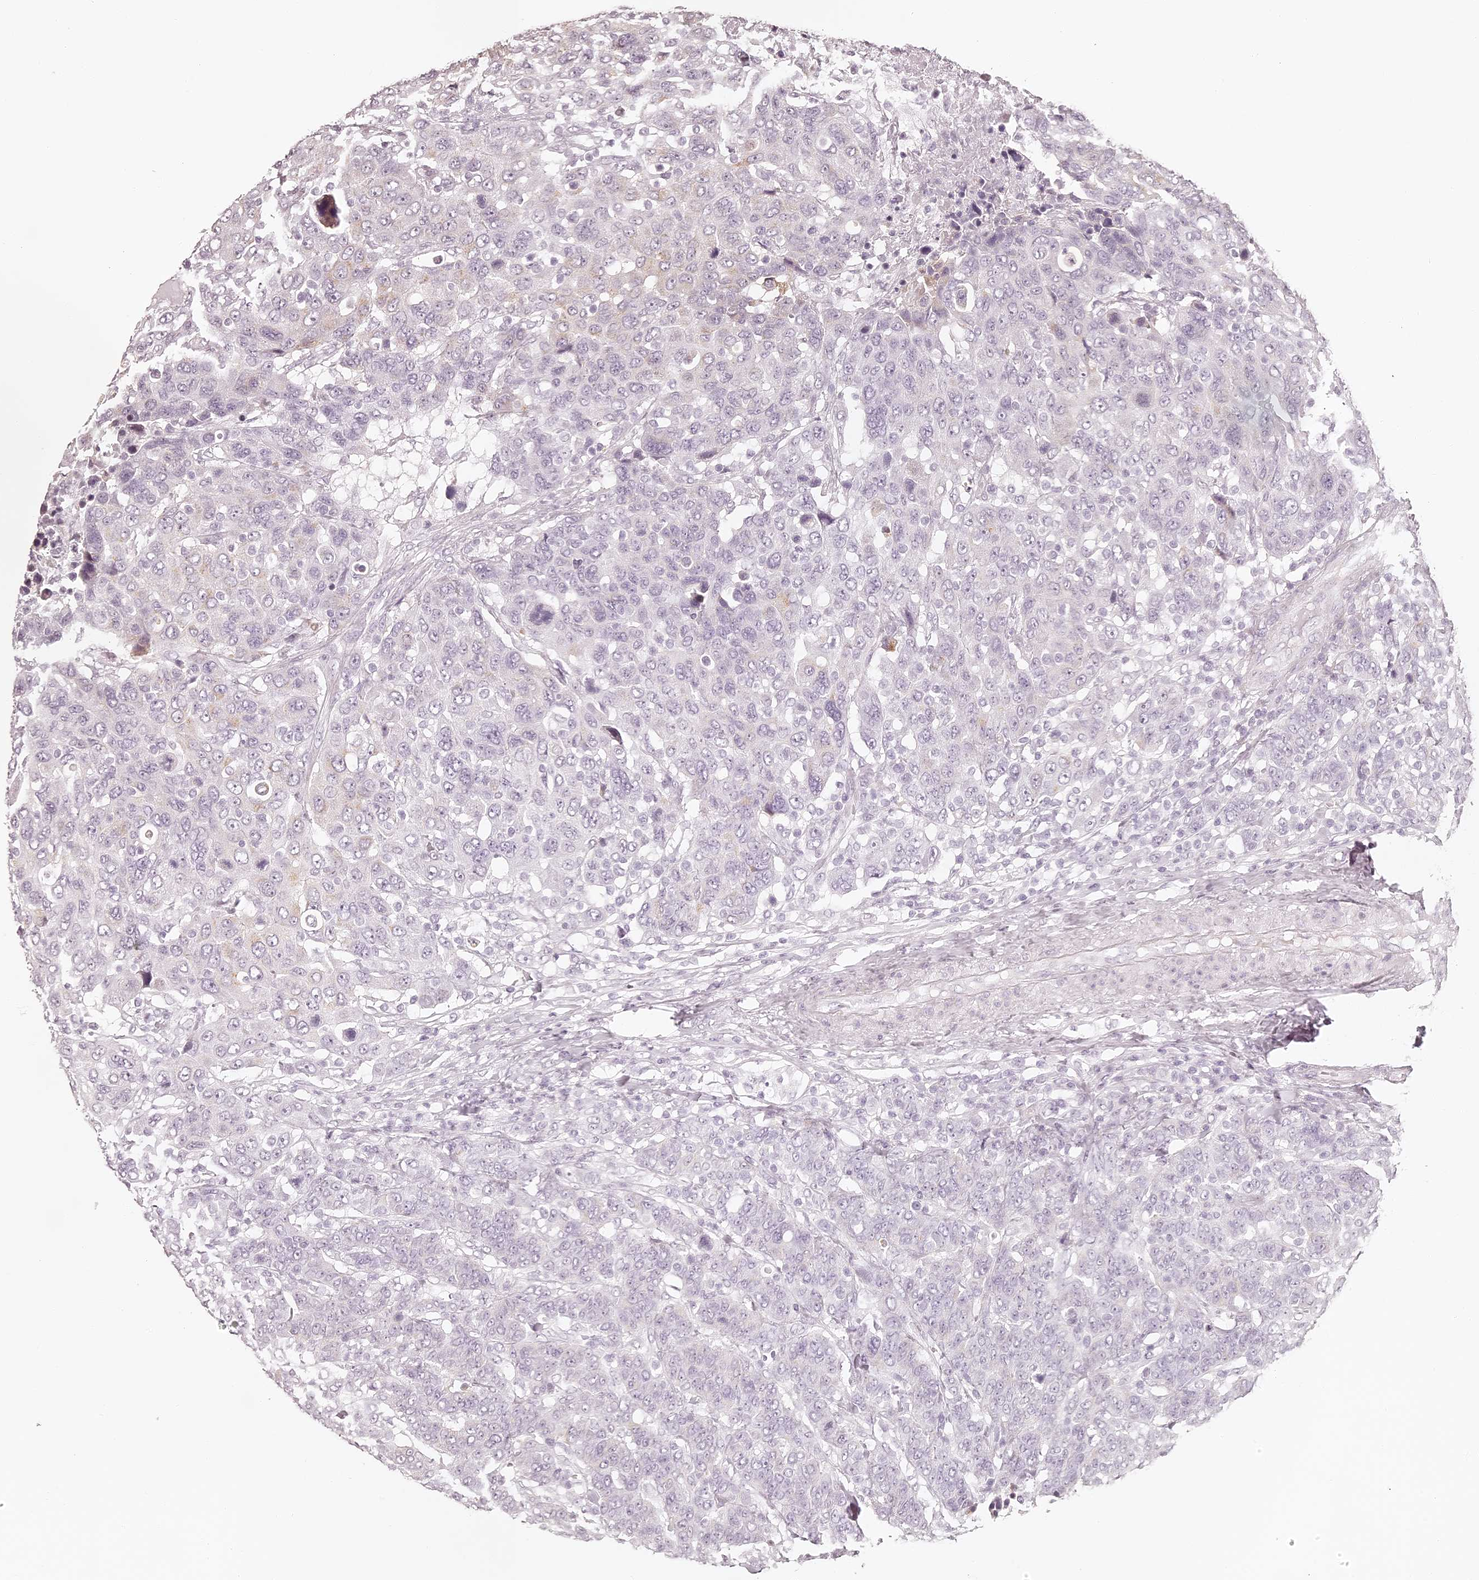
{"staining": {"intensity": "negative", "quantity": "none", "location": "none"}, "tissue": "breast cancer", "cell_type": "Tumor cells", "image_type": "cancer", "snomed": [{"axis": "morphology", "description": "Duct carcinoma"}, {"axis": "topography", "description": "Breast"}], "caption": "An immunohistochemistry photomicrograph of breast invasive ductal carcinoma is shown. There is no staining in tumor cells of breast invasive ductal carcinoma.", "gene": "ELAPOR1", "patient": {"sex": "female", "age": 37}}